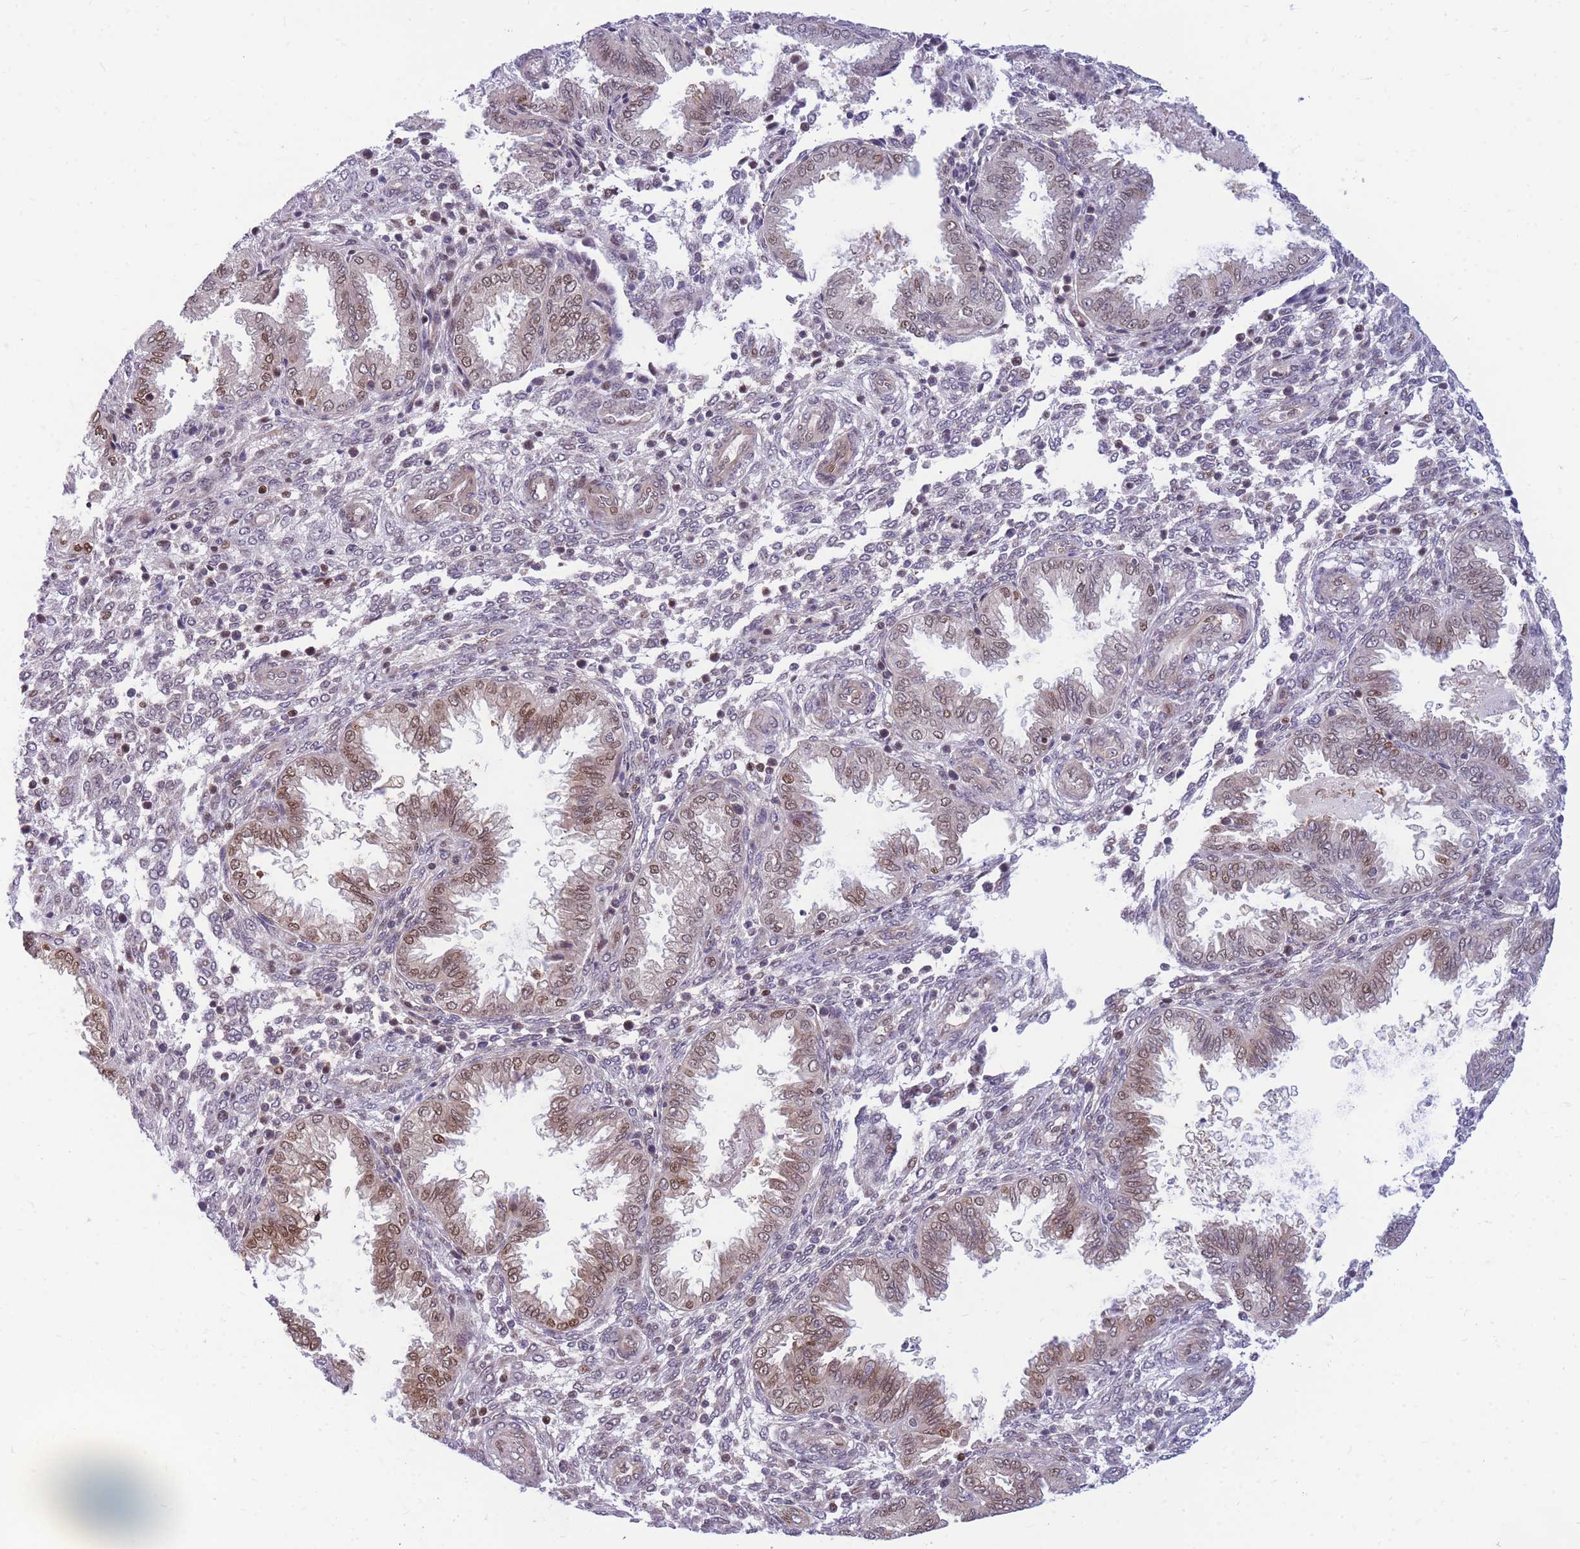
{"staining": {"intensity": "negative", "quantity": "none", "location": "none"}, "tissue": "endometrium", "cell_type": "Cells in endometrial stroma", "image_type": "normal", "snomed": [{"axis": "morphology", "description": "Normal tissue, NOS"}, {"axis": "topography", "description": "Endometrium"}], "caption": "There is no significant positivity in cells in endometrial stroma of endometrium. (Stains: DAB immunohistochemistry (IHC) with hematoxylin counter stain, Microscopy: brightfield microscopy at high magnification).", "gene": "CRACD", "patient": {"sex": "female", "age": 33}}